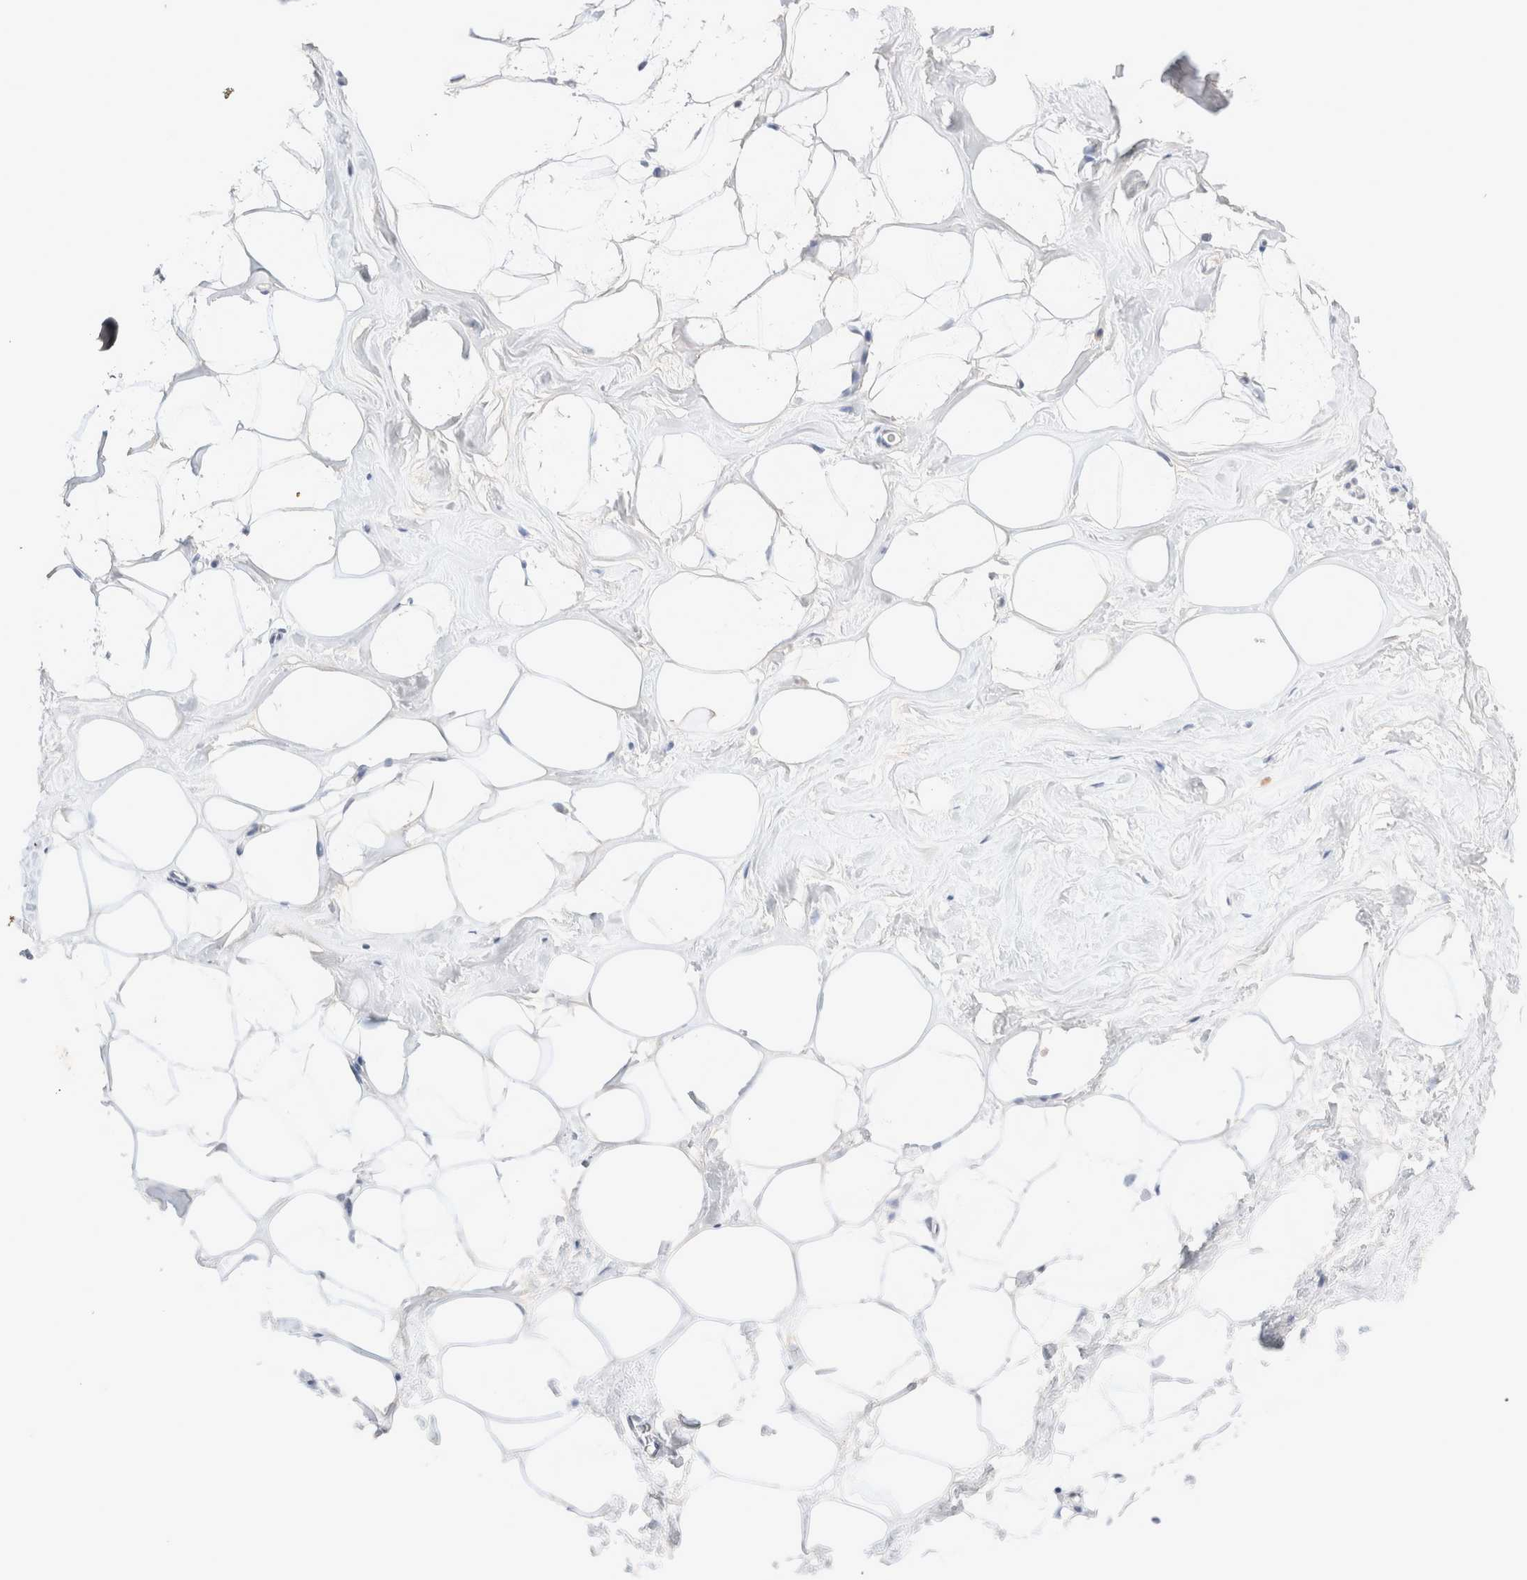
{"staining": {"intensity": "negative", "quantity": "none", "location": "none"}, "tissue": "adipose tissue", "cell_type": "Adipocytes", "image_type": "normal", "snomed": [{"axis": "morphology", "description": "Normal tissue, NOS"}, {"axis": "morphology", "description": "Fibrosis, NOS"}, {"axis": "topography", "description": "Breast"}, {"axis": "topography", "description": "Adipose tissue"}], "caption": "This is an immunohistochemistry image of benign human adipose tissue. There is no staining in adipocytes.", "gene": "SPATA20", "patient": {"sex": "female", "age": 39}}